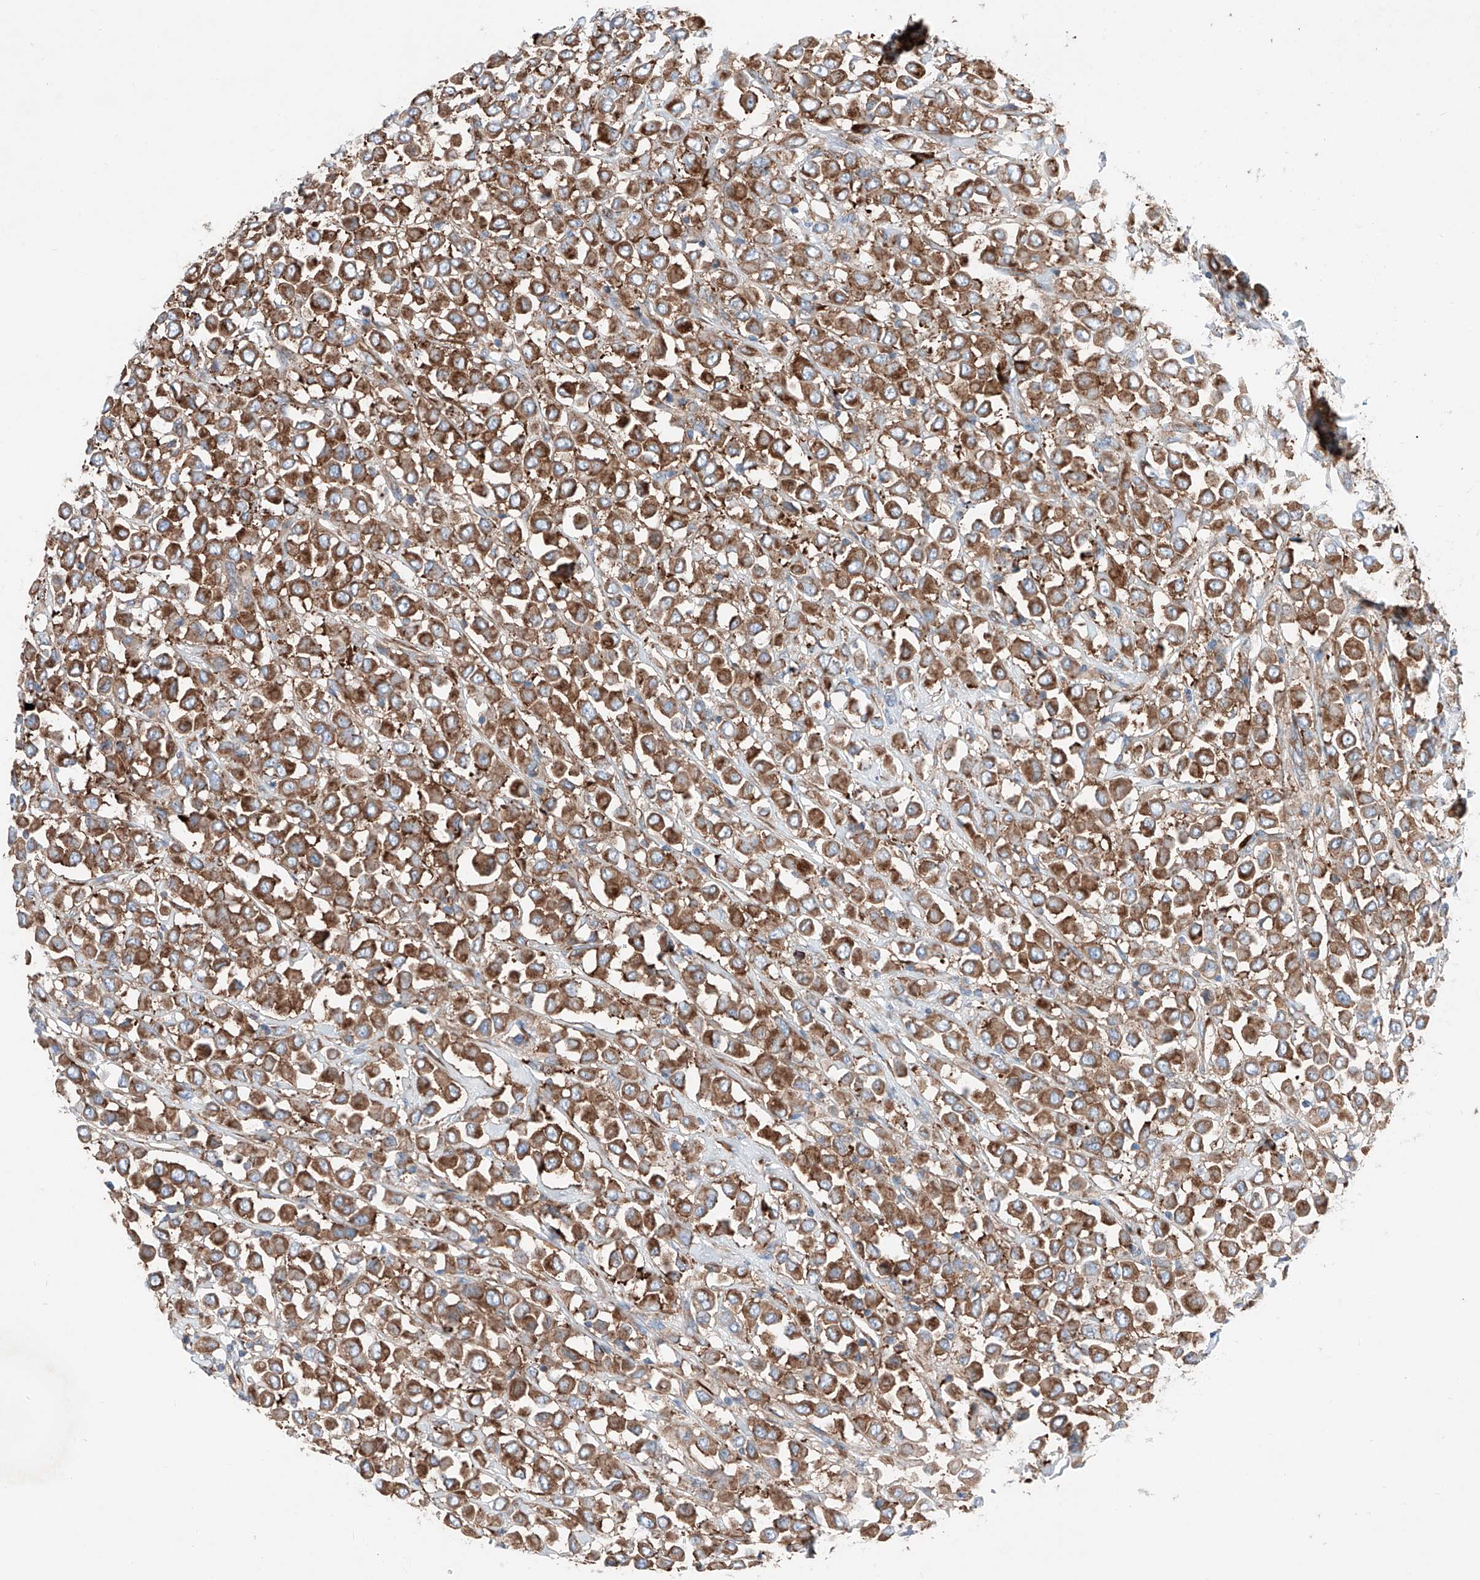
{"staining": {"intensity": "moderate", "quantity": ">75%", "location": "cytoplasmic/membranous"}, "tissue": "breast cancer", "cell_type": "Tumor cells", "image_type": "cancer", "snomed": [{"axis": "morphology", "description": "Duct carcinoma"}, {"axis": "topography", "description": "Breast"}], "caption": "IHC (DAB) staining of human breast cancer demonstrates moderate cytoplasmic/membranous protein expression in approximately >75% of tumor cells.", "gene": "CRELD1", "patient": {"sex": "female", "age": 61}}